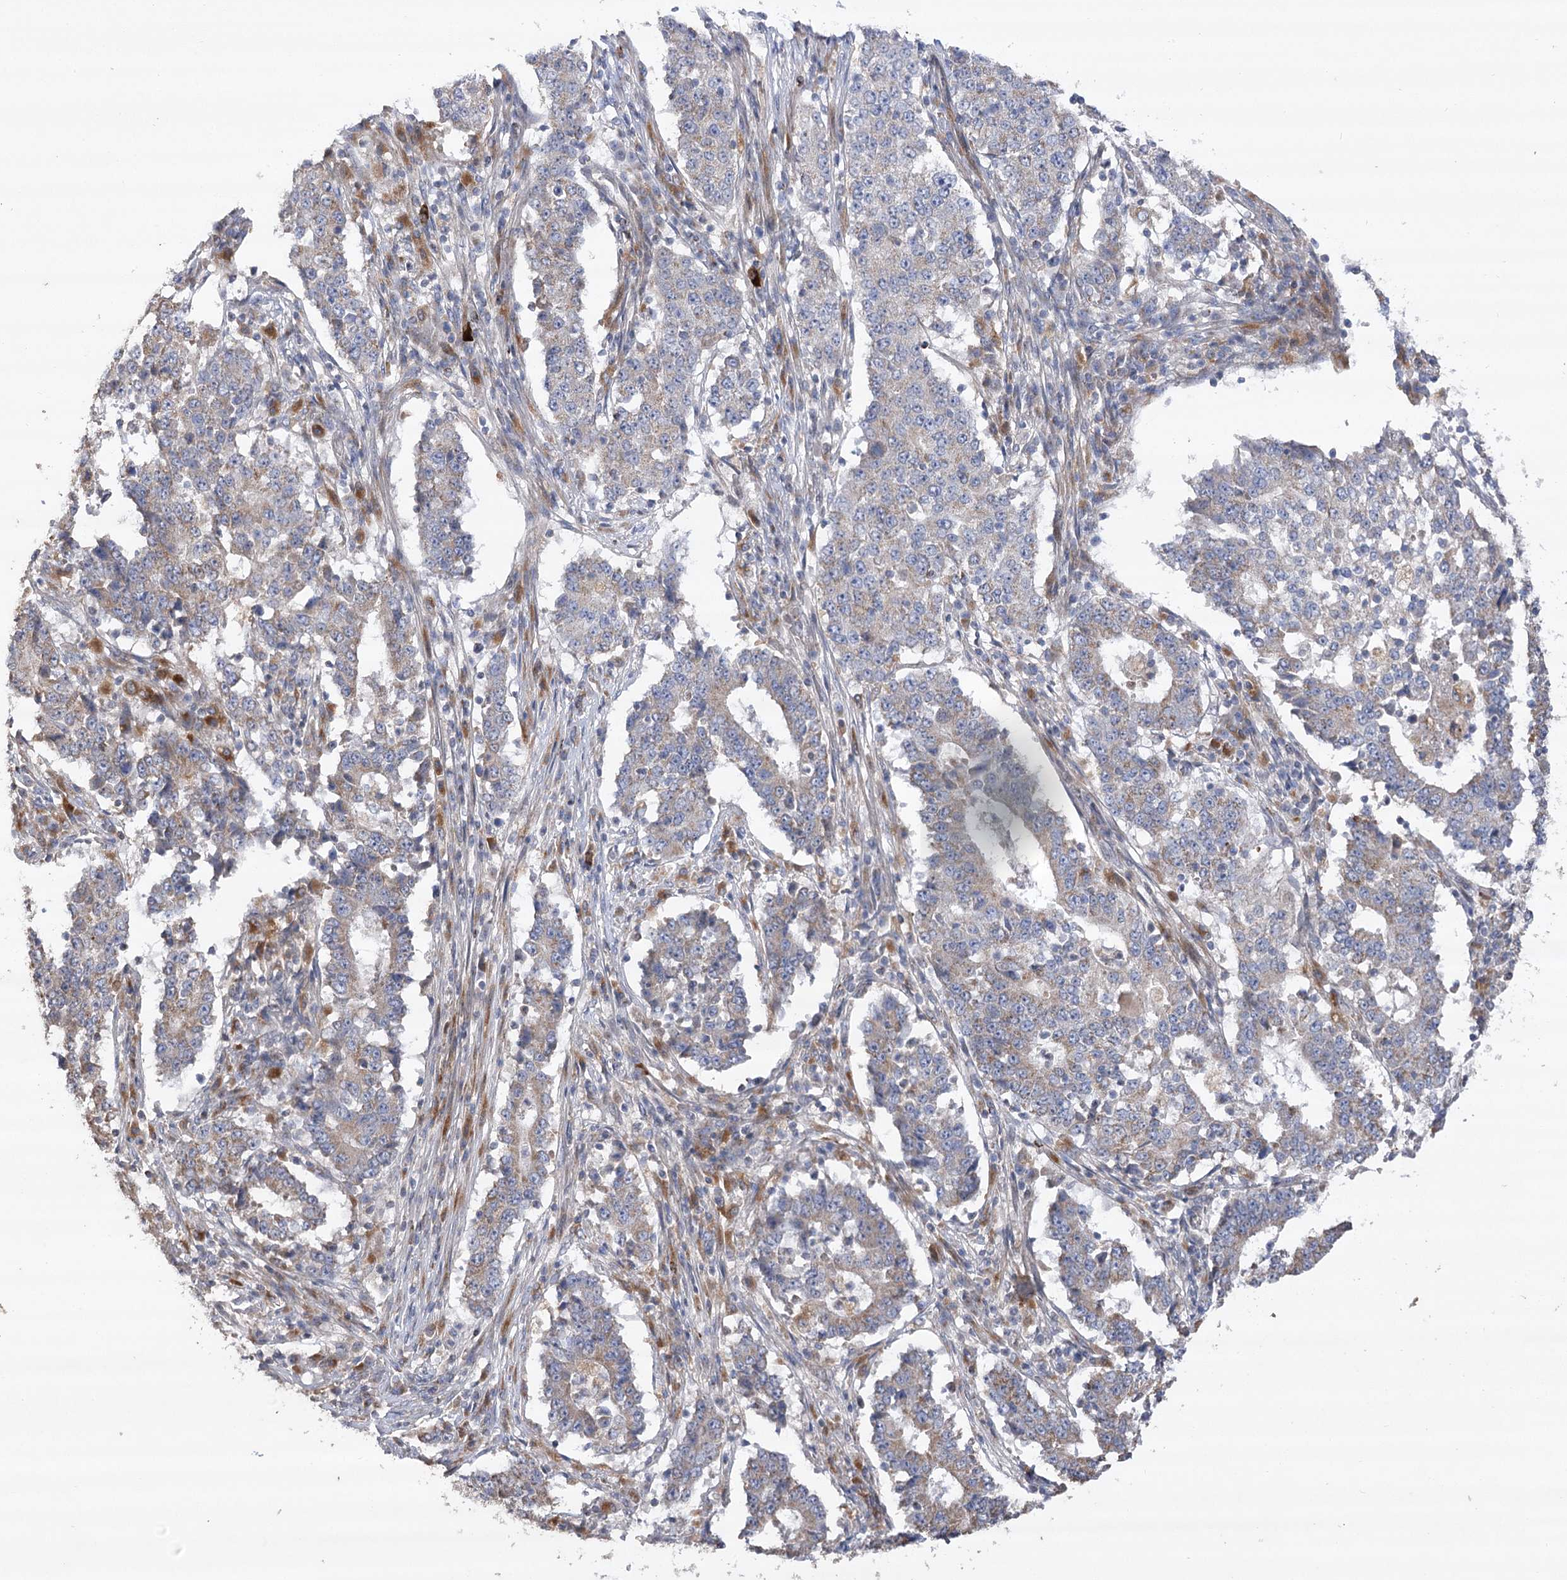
{"staining": {"intensity": "weak", "quantity": "25%-75%", "location": "cytoplasmic/membranous"}, "tissue": "stomach cancer", "cell_type": "Tumor cells", "image_type": "cancer", "snomed": [{"axis": "morphology", "description": "Adenocarcinoma, NOS"}, {"axis": "topography", "description": "Stomach"}], "caption": "Approximately 25%-75% of tumor cells in adenocarcinoma (stomach) display weak cytoplasmic/membranous protein positivity as visualized by brown immunohistochemical staining.", "gene": "OBSL1", "patient": {"sex": "male", "age": 59}}